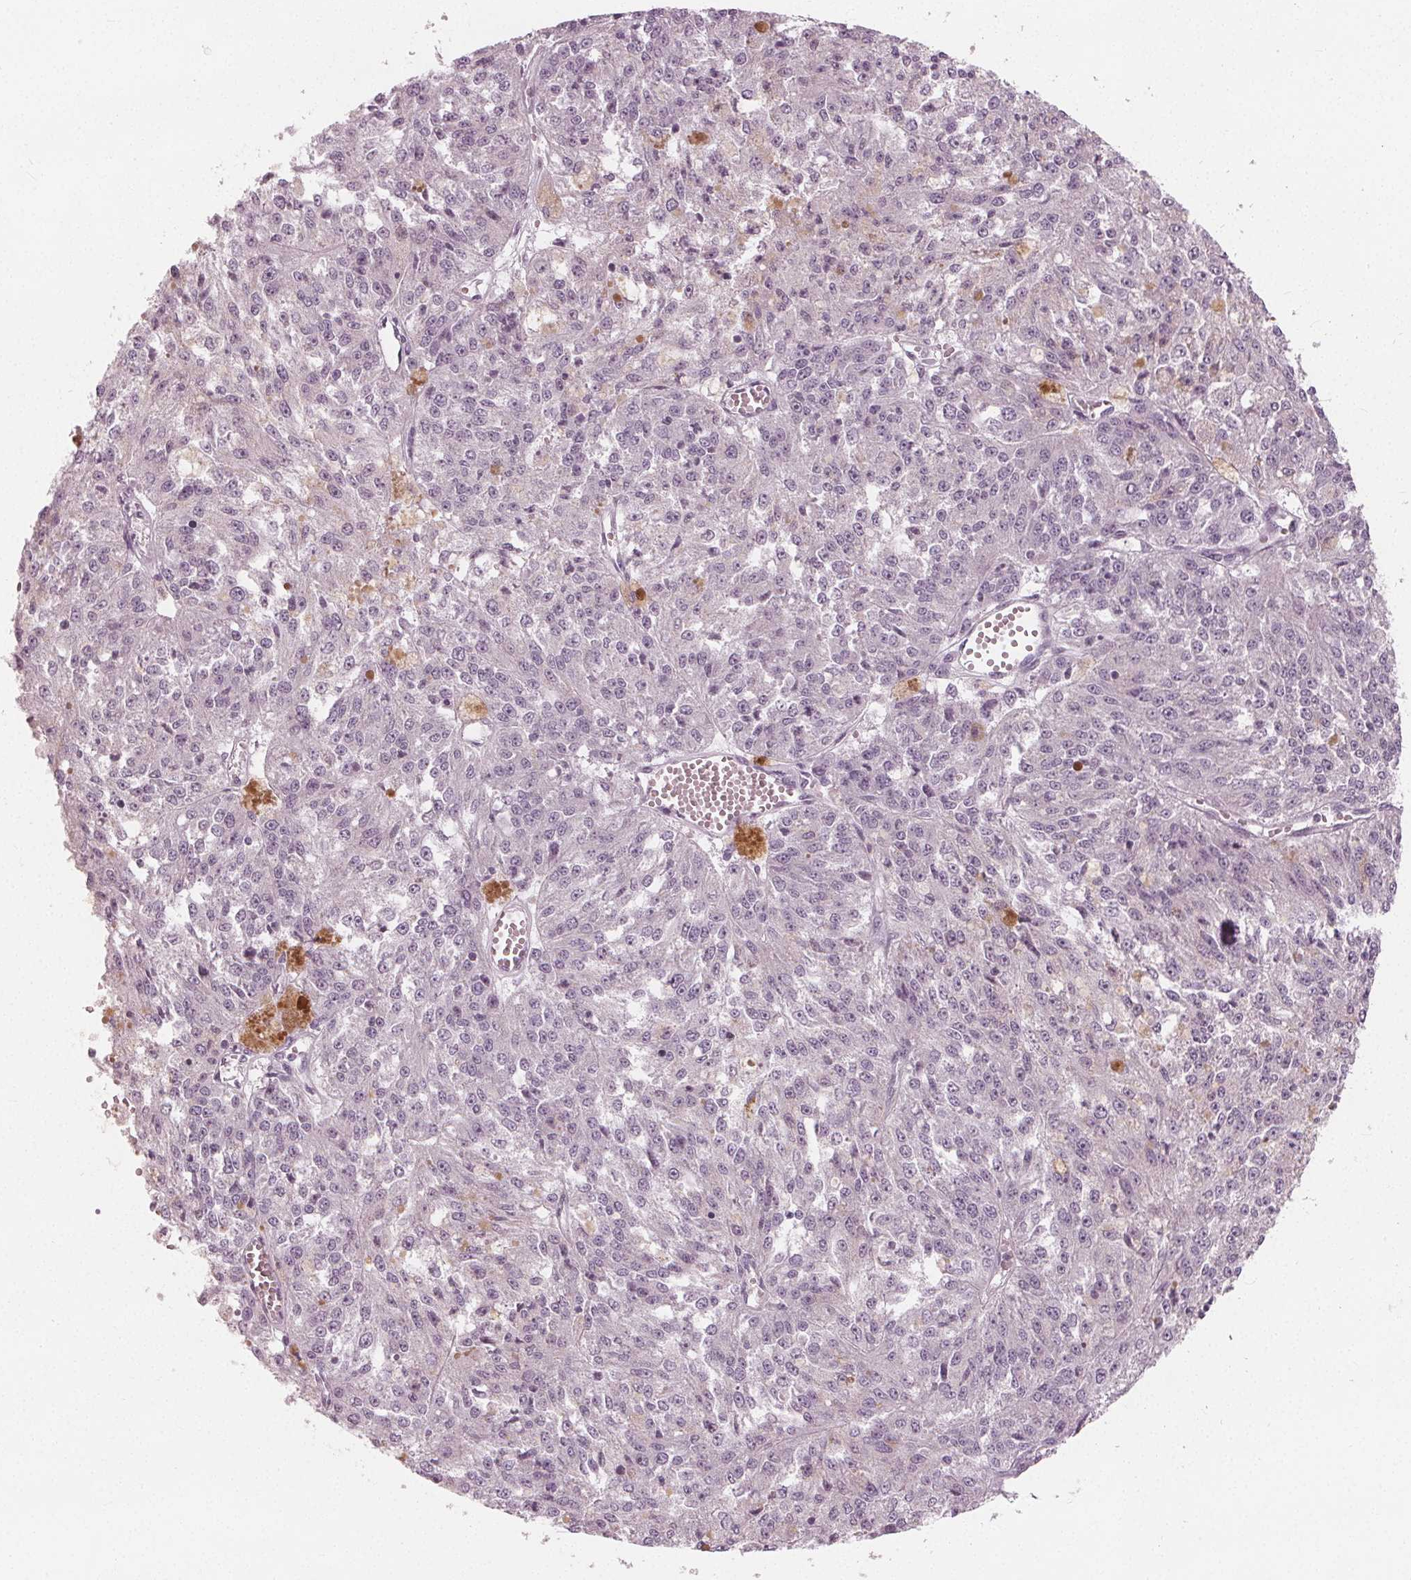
{"staining": {"intensity": "negative", "quantity": "none", "location": "none"}, "tissue": "melanoma", "cell_type": "Tumor cells", "image_type": "cancer", "snomed": [{"axis": "morphology", "description": "Malignant melanoma, Metastatic site"}, {"axis": "topography", "description": "Lymph node"}], "caption": "Tumor cells are negative for brown protein staining in malignant melanoma (metastatic site). The staining was performed using DAB to visualize the protein expression in brown, while the nuclei were stained in blue with hematoxylin (Magnification: 20x).", "gene": "BRSK1", "patient": {"sex": "female", "age": 64}}